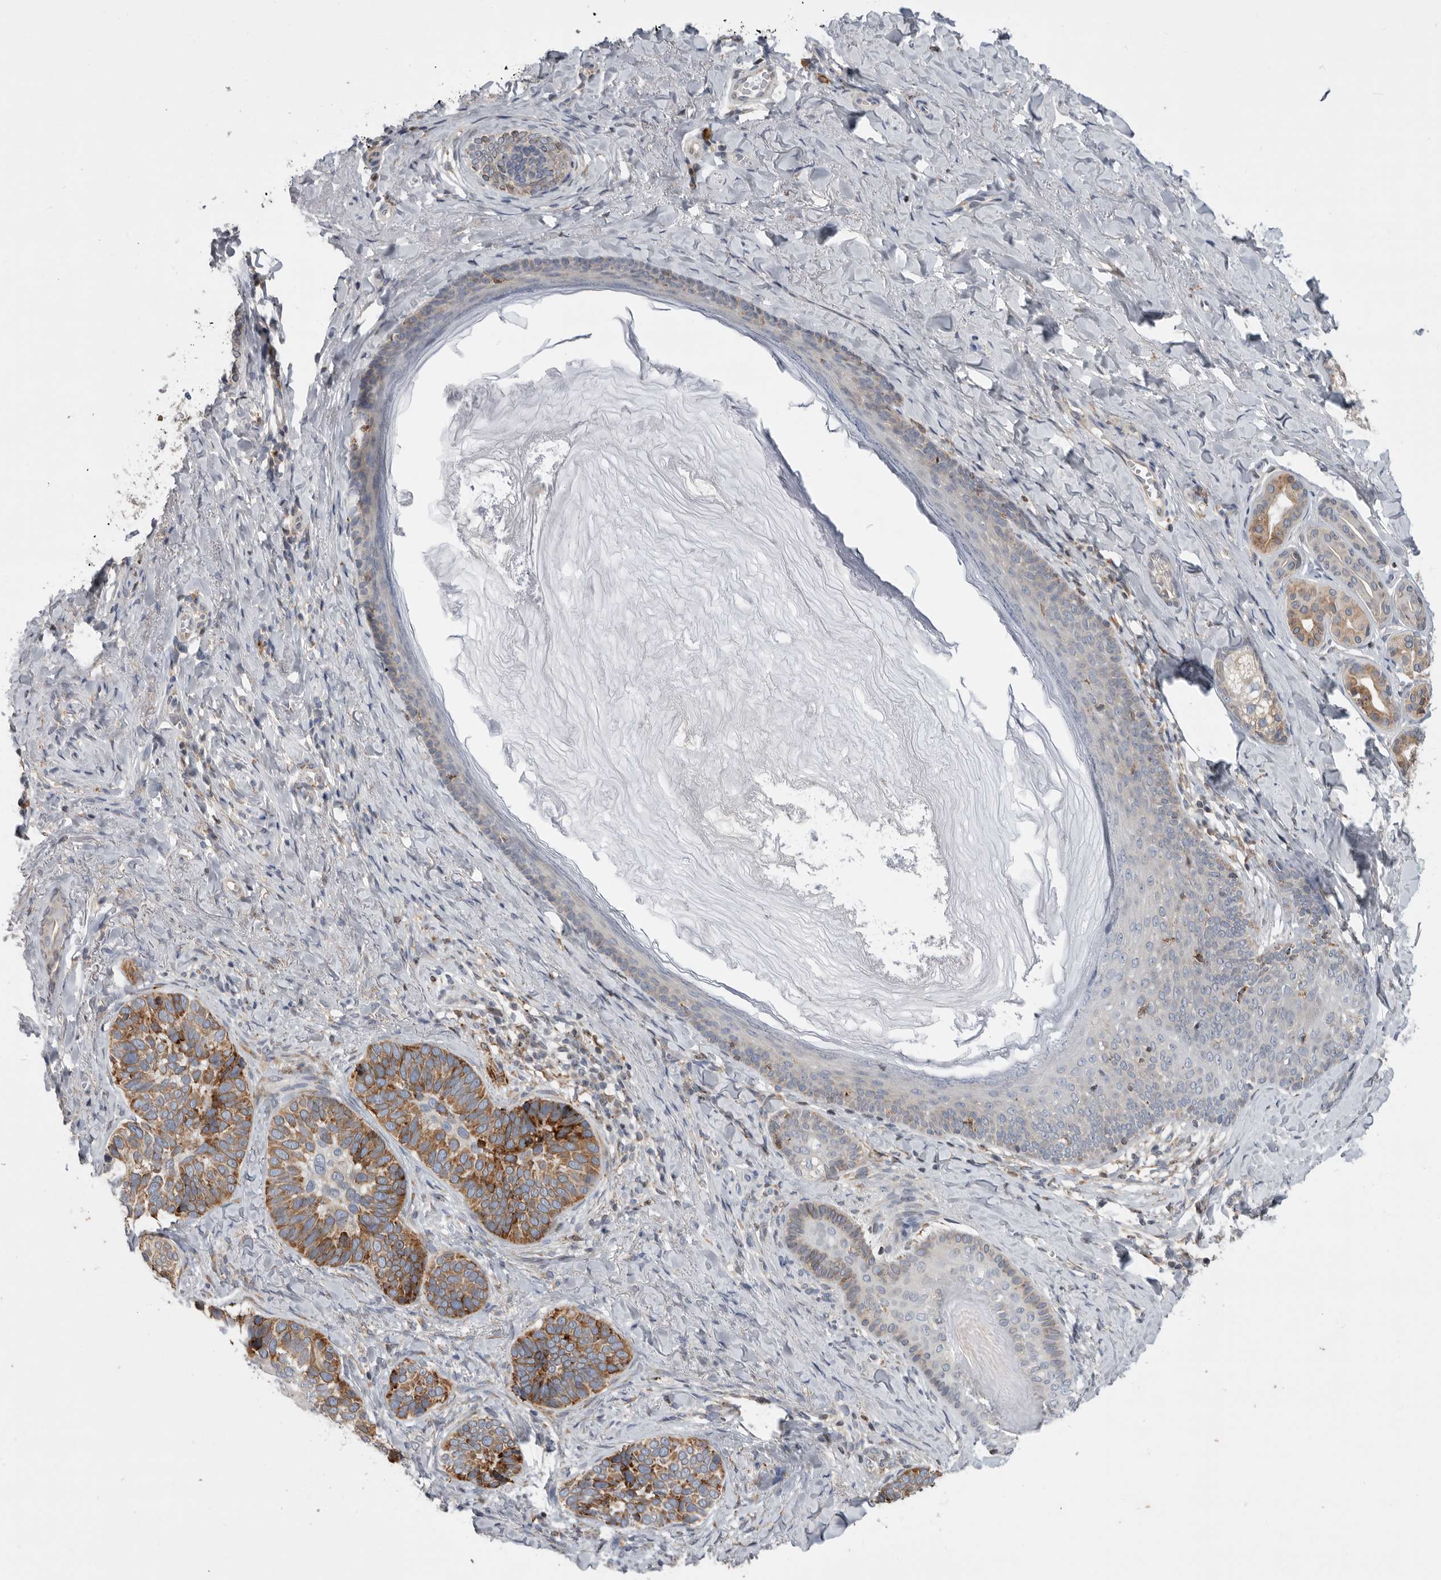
{"staining": {"intensity": "moderate", "quantity": ">75%", "location": "cytoplasmic/membranous"}, "tissue": "skin cancer", "cell_type": "Tumor cells", "image_type": "cancer", "snomed": [{"axis": "morphology", "description": "Basal cell carcinoma"}, {"axis": "topography", "description": "Skin"}], "caption": "Basal cell carcinoma (skin) stained with a brown dye shows moderate cytoplasmic/membranous positive staining in approximately >75% of tumor cells.", "gene": "GANAB", "patient": {"sex": "male", "age": 62}}